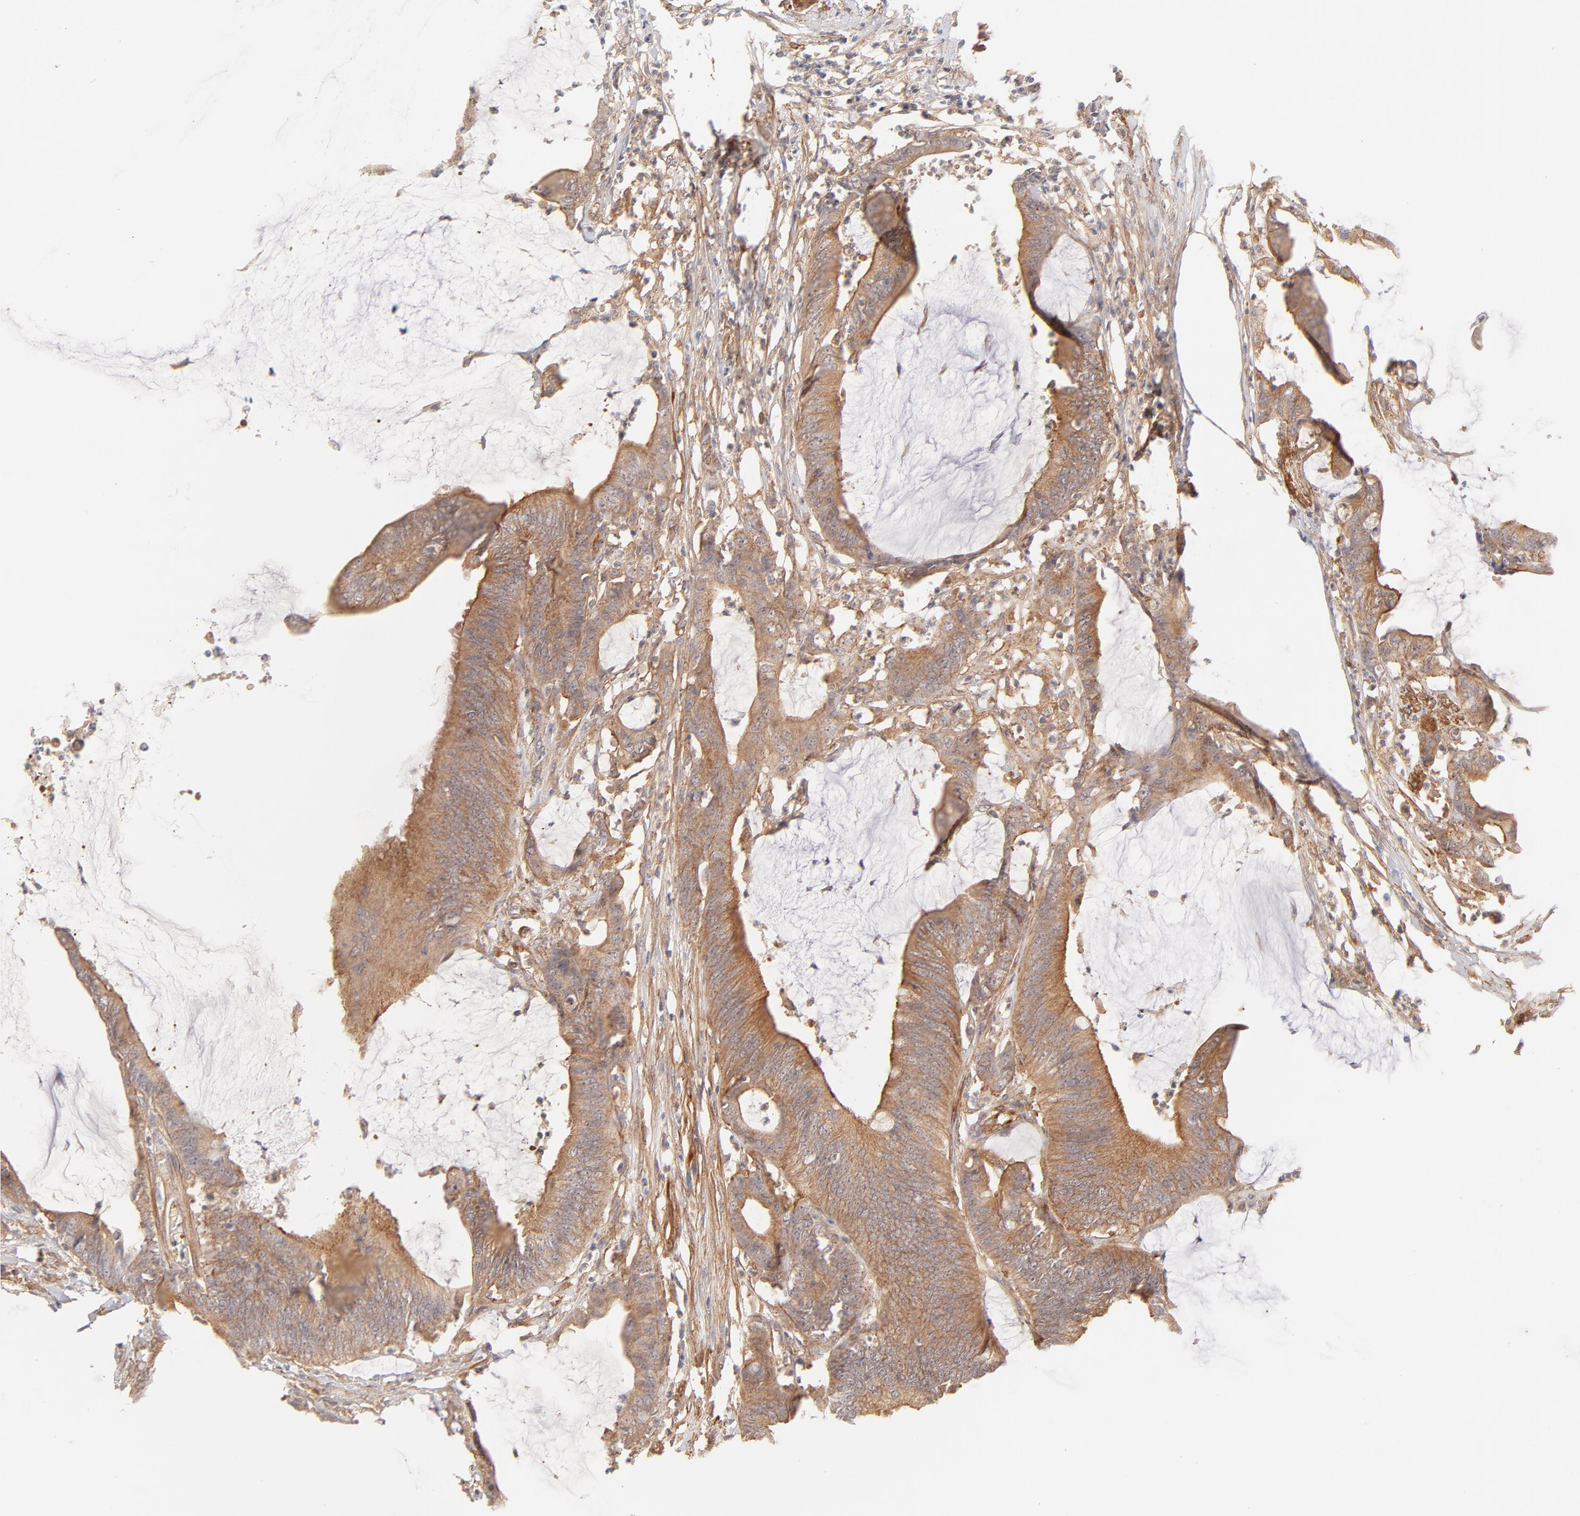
{"staining": {"intensity": "moderate", "quantity": ">75%", "location": "cytoplasmic/membranous"}, "tissue": "colorectal cancer", "cell_type": "Tumor cells", "image_type": "cancer", "snomed": [{"axis": "morphology", "description": "Adenocarcinoma, NOS"}, {"axis": "topography", "description": "Rectum"}], "caption": "Human colorectal cancer stained for a protein (brown) shows moderate cytoplasmic/membranous positive staining in about >75% of tumor cells.", "gene": "LDLRAP1", "patient": {"sex": "female", "age": 66}}